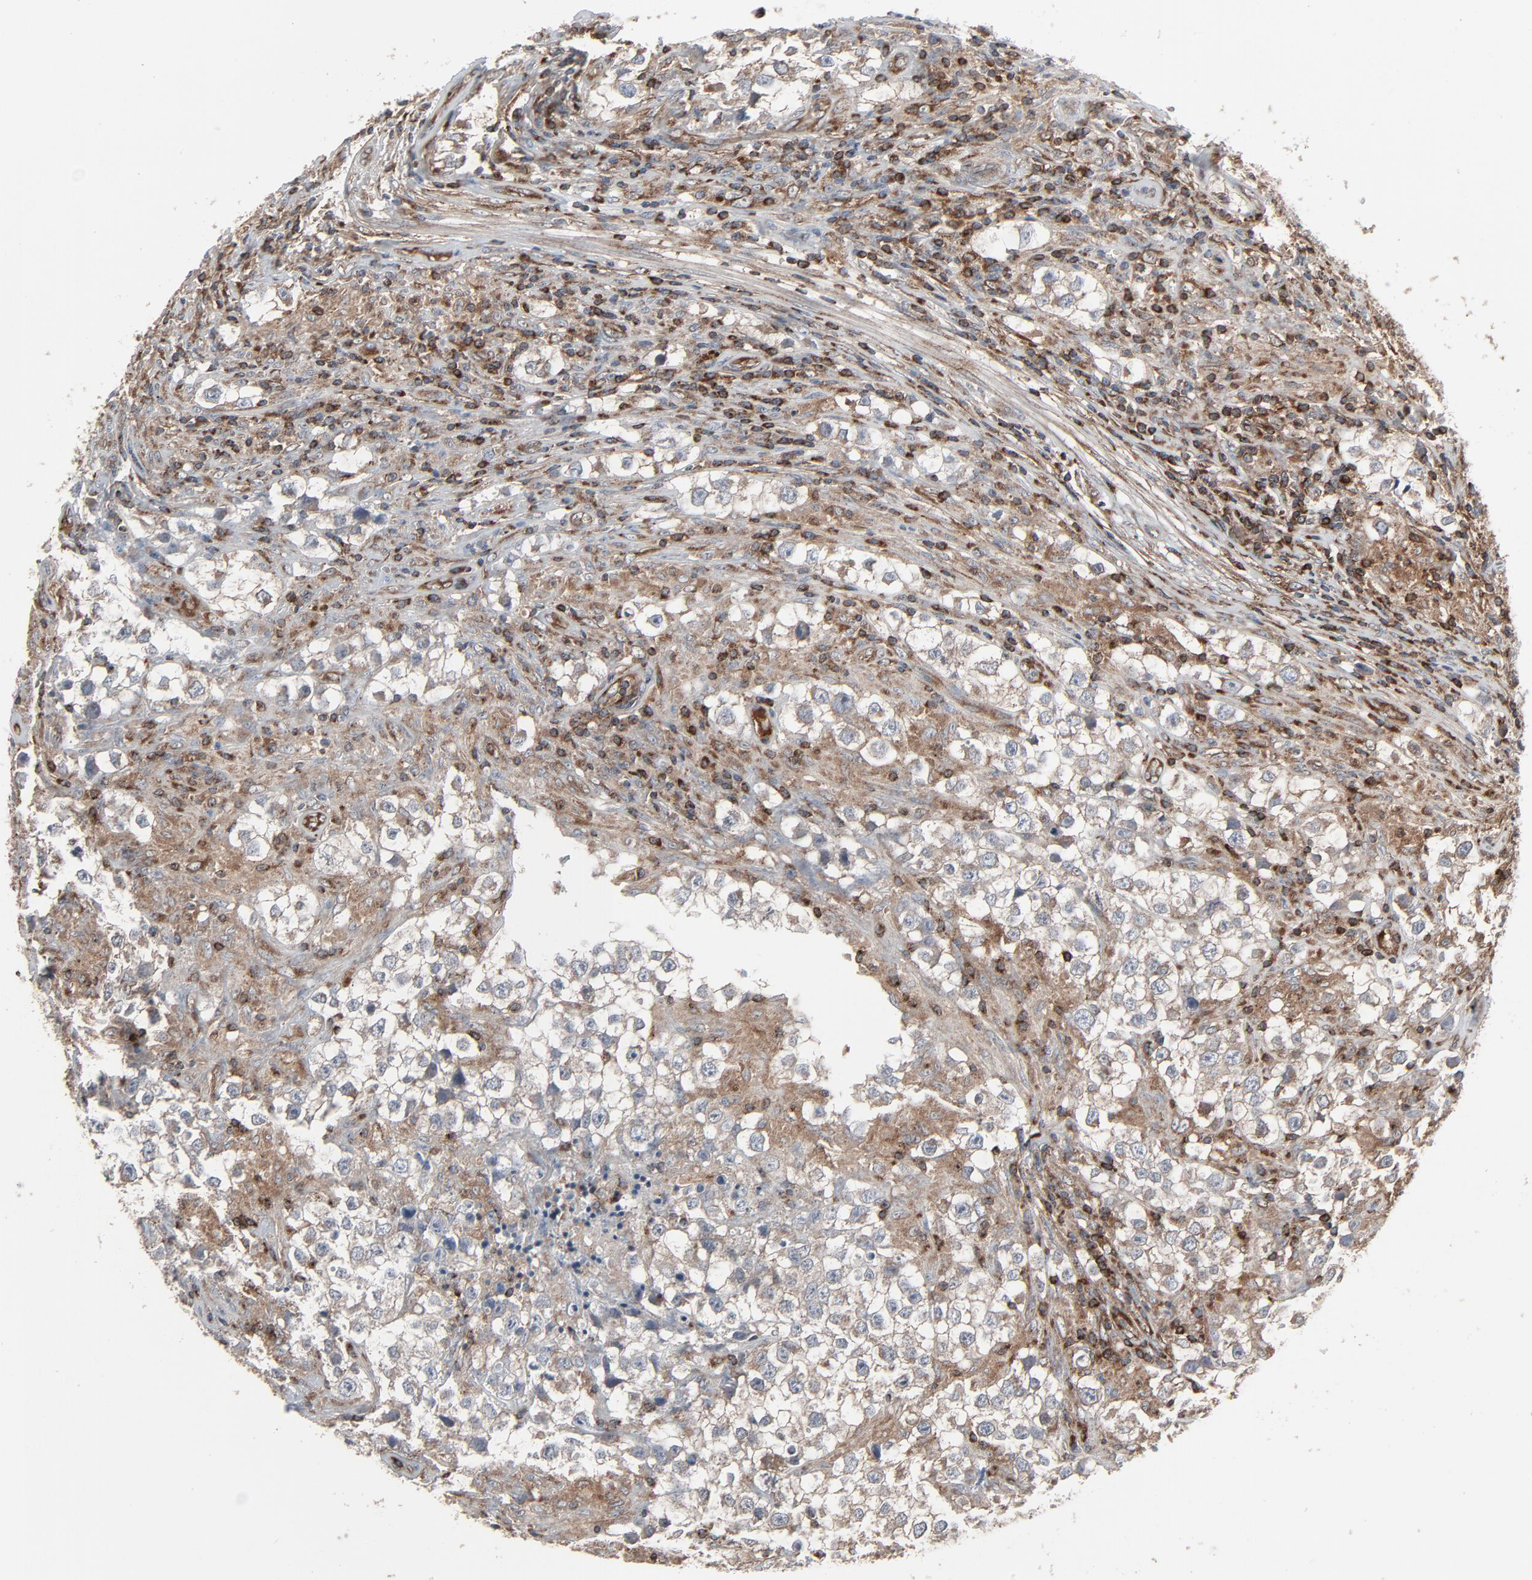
{"staining": {"intensity": "weak", "quantity": "25%-75%", "location": "cytoplasmic/membranous"}, "tissue": "testis cancer", "cell_type": "Tumor cells", "image_type": "cancer", "snomed": [{"axis": "morphology", "description": "Seminoma, NOS"}, {"axis": "topography", "description": "Testis"}], "caption": "Immunohistochemical staining of human testis cancer (seminoma) shows weak cytoplasmic/membranous protein staining in about 25%-75% of tumor cells.", "gene": "OPTN", "patient": {"sex": "male", "age": 32}}